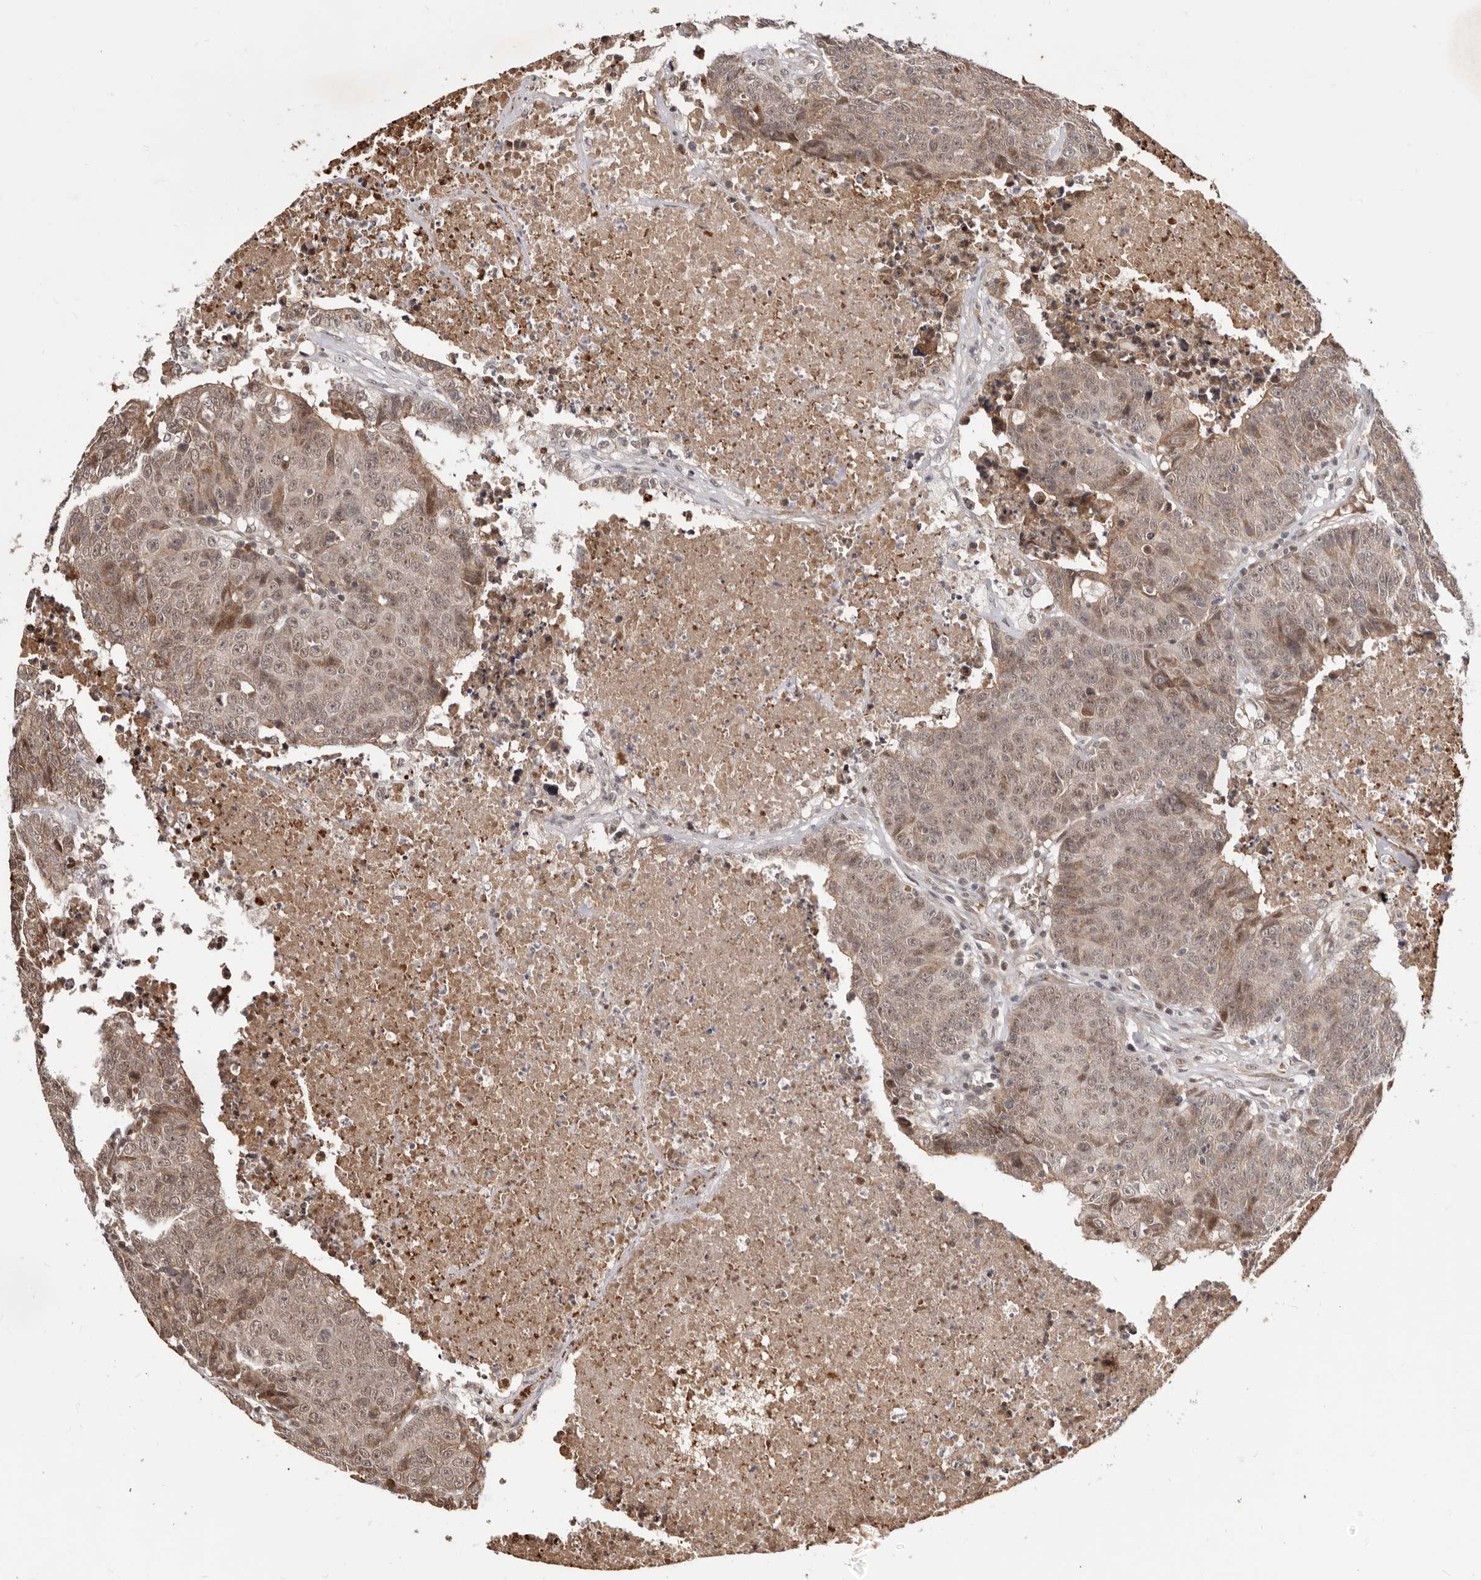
{"staining": {"intensity": "weak", "quantity": ">75%", "location": "cytoplasmic/membranous,nuclear"}, "tissue": "colorectal cancer", "cell_type": "Tumor cells", "image_type": "cancer", "snomed": [{"axis": "morphology", "description": "Adenocarcinoma, NOS"}, {"axis": "topography", "description": "Colon"}], "caption": "Colorectal cancer (adenocarcinoma) stained with a brown dye exhibits weak cytoplasmic/membranous and nuclear positive staining in approximately >75% of tumor cells.", "gene": "NCOA3", "patient": {"sex": "female", "age": 53}}